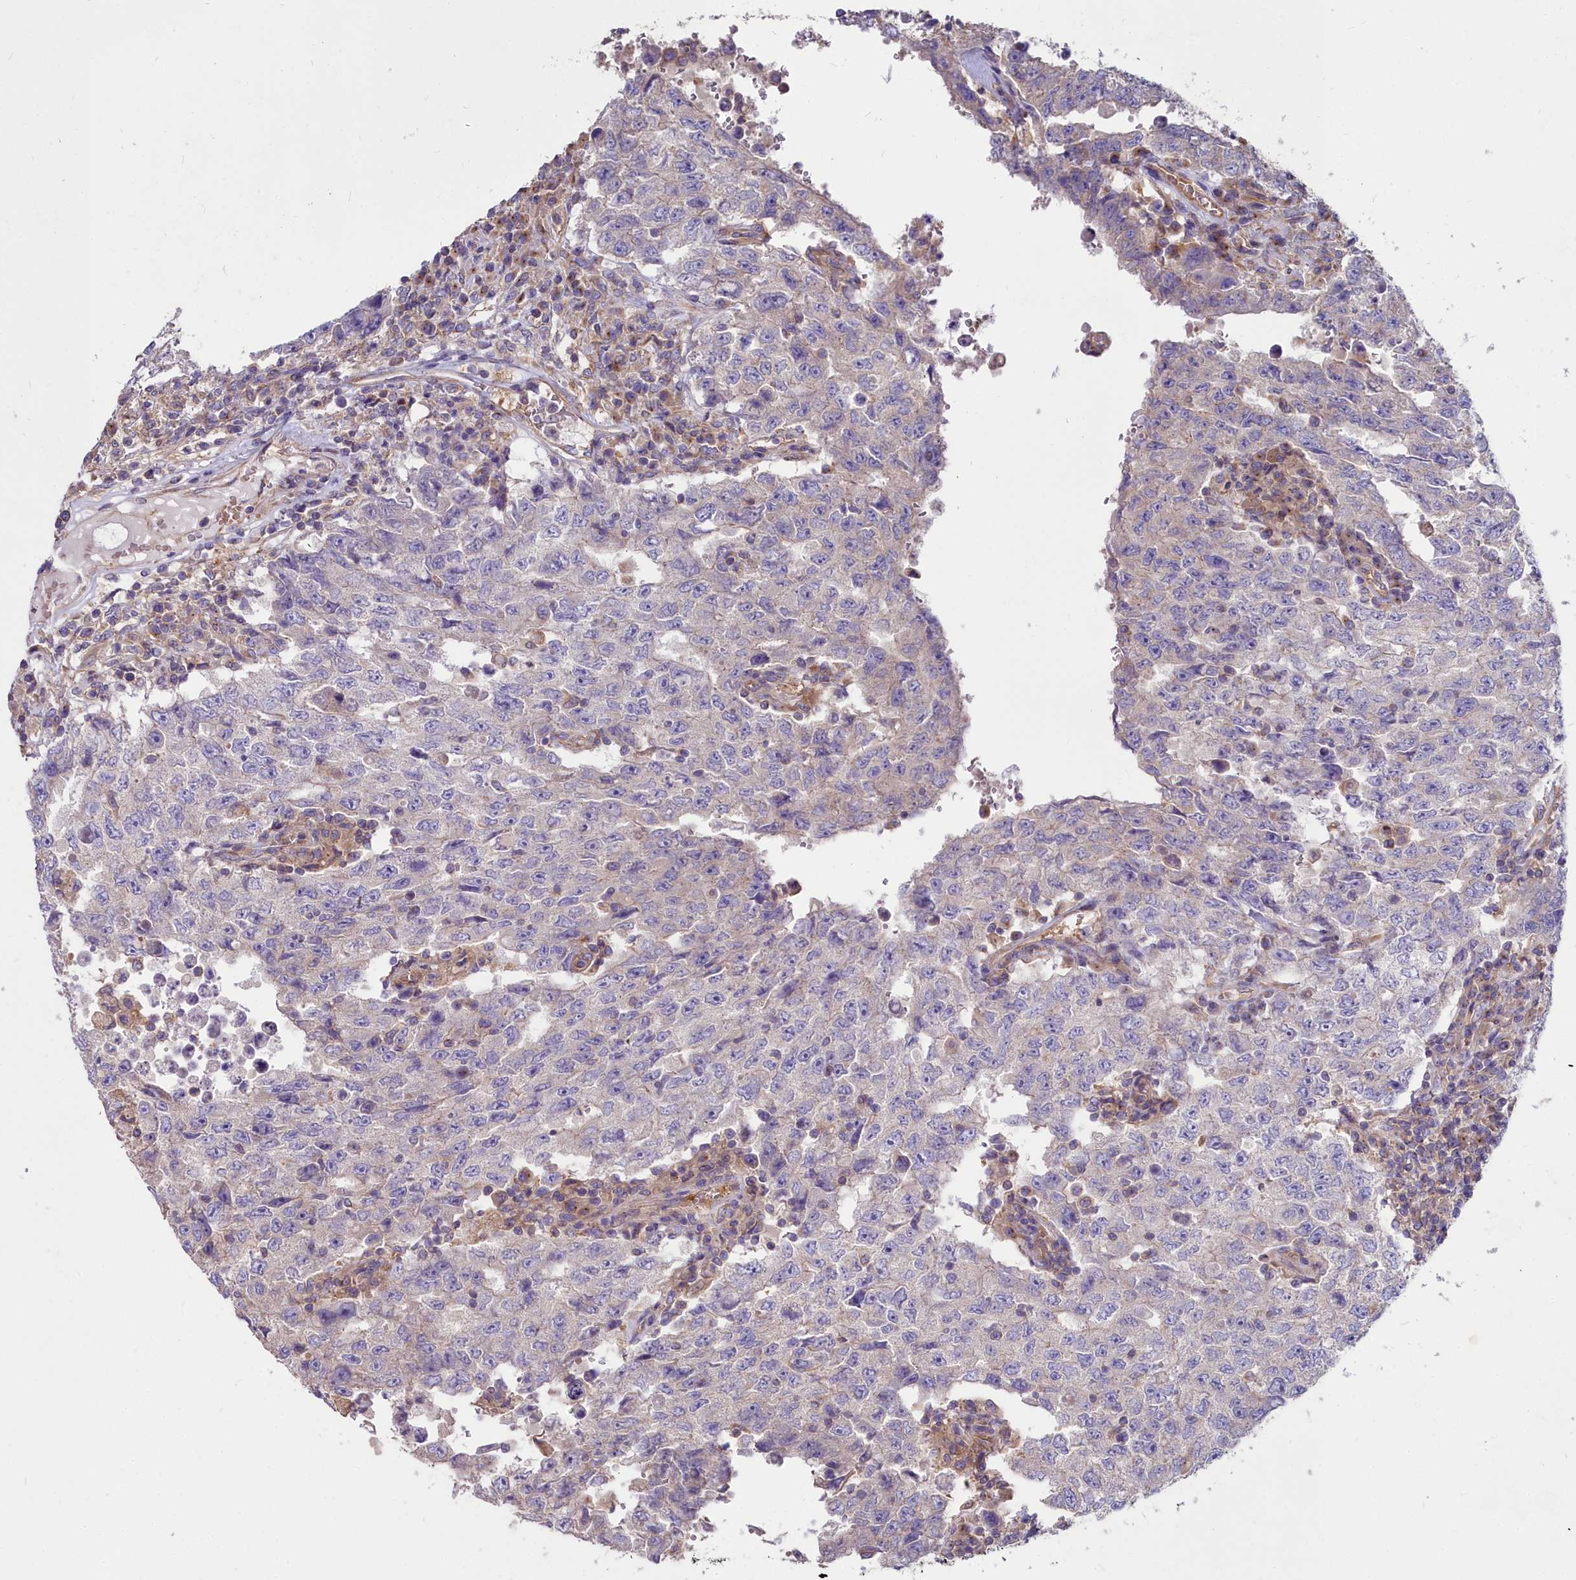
{"staining": {"intensity": "negative", "quantity": "none", "location": "none"}, "tissue": "testis cancer", "cell_type": "Tumor cells", "image_type": "cancer", "snomed": [{"axis": "morphology", "description": "Carcinoma, Embryonal, NOS"}, {"axis": "topography", "description": "Testis"}], "caption": "This is an immunohistochemistry (IHC) histopathology image of human testis cancer (embryonal carcinoma). There is no staining in tumor cells.", "gene": "DCTN3", "patient": {"sex": "male", "age": 26}}